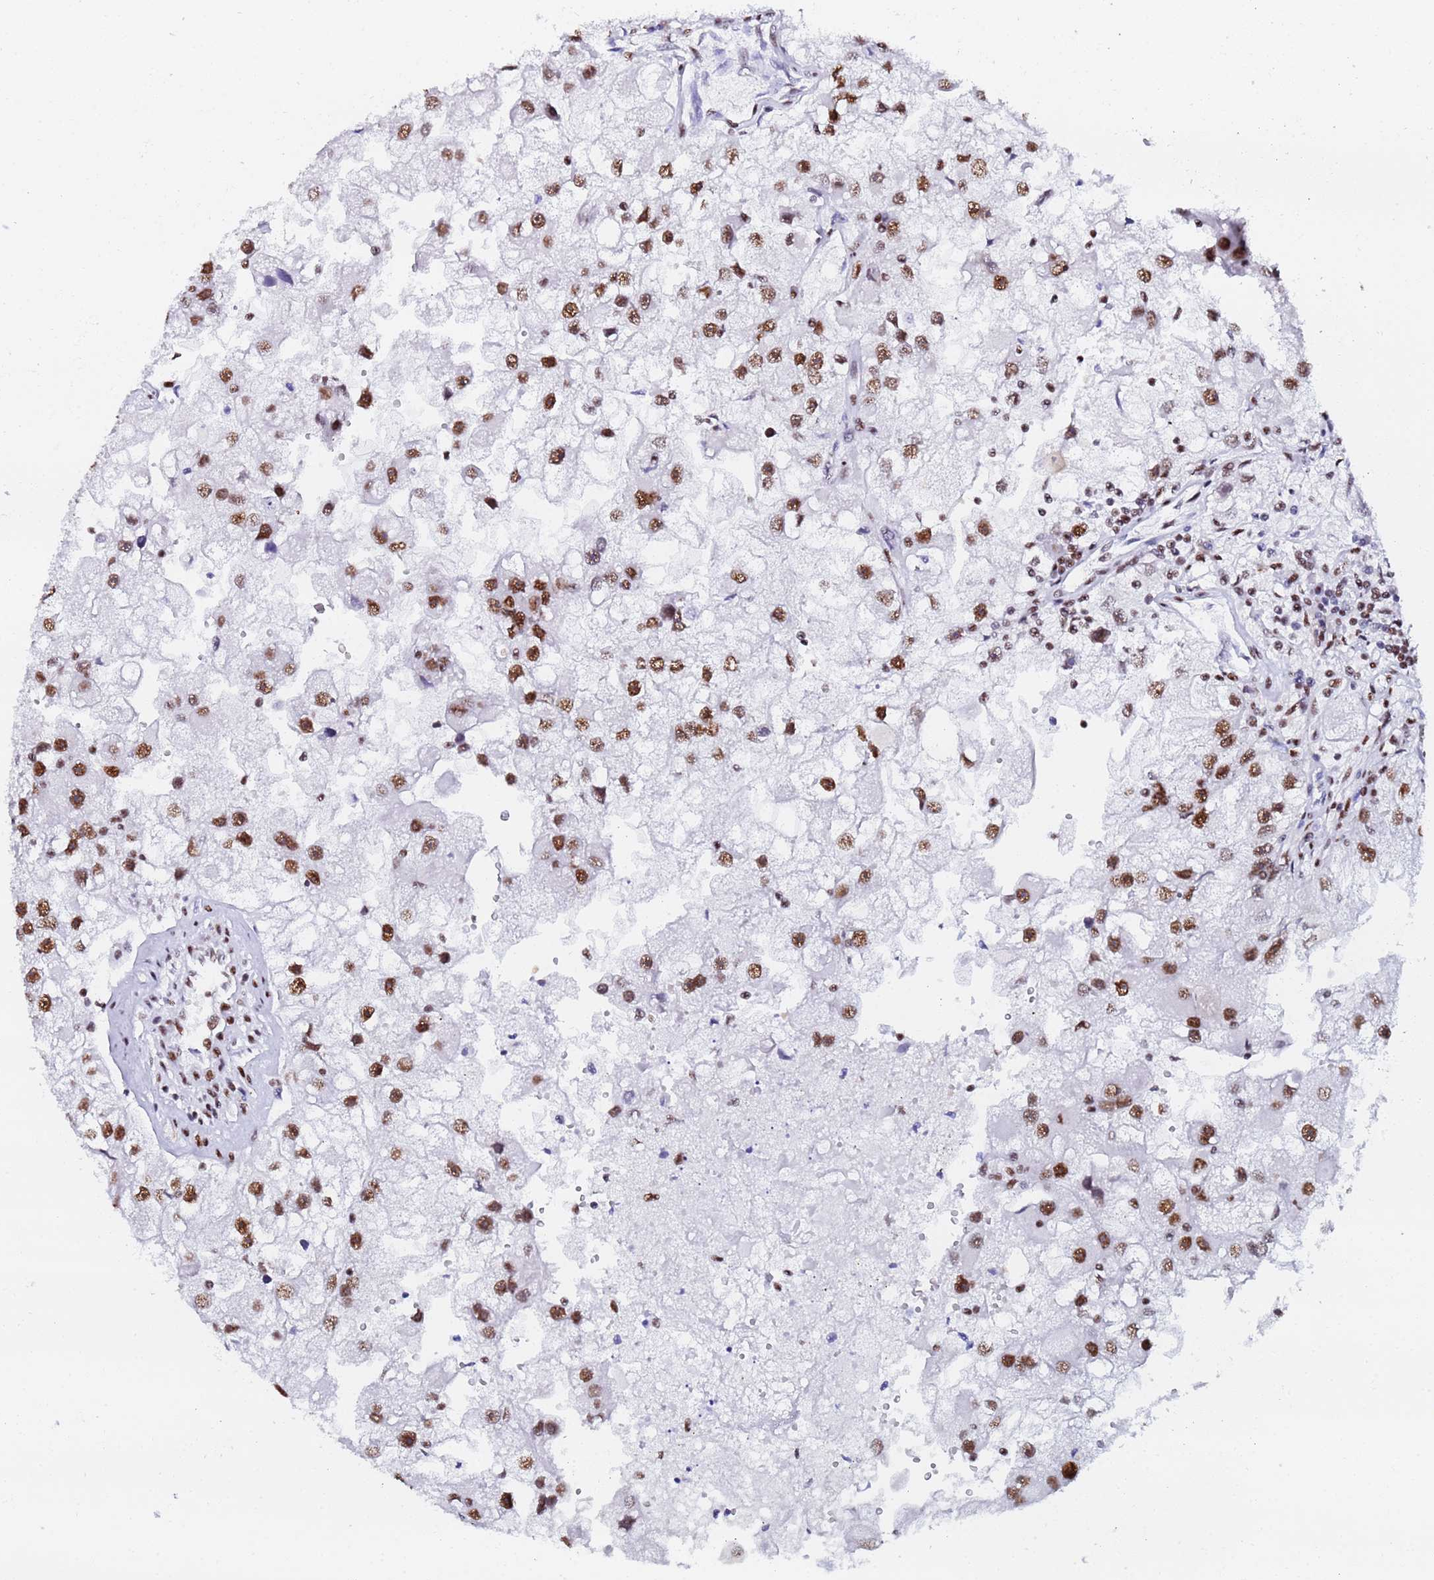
{"staining": {"intensity": "moderate", "quantity": ">75%", "location": "nuclear"}, "tissue": "renal cancer", "cell_type": "Tumor cells", "image_type": "cancer", "snomed": [{"axis": "morphology", "description": "Adenocarcinoma, NOS"}, {"axis": "topography", "description": "Kidney"}], "caption": "The immunohistochemical stain highlights moderate nuclear expression in tumor cells of adenocarcinoma (renal) tissue. (Stains: DAB (3,3'-diaminobenzidine) in brown, nuclei in blue, Microscopy: brightfield microscopy at high magnification).", "gene": "SNRPA1", "patient": {"sex": "male", "age": 63}}